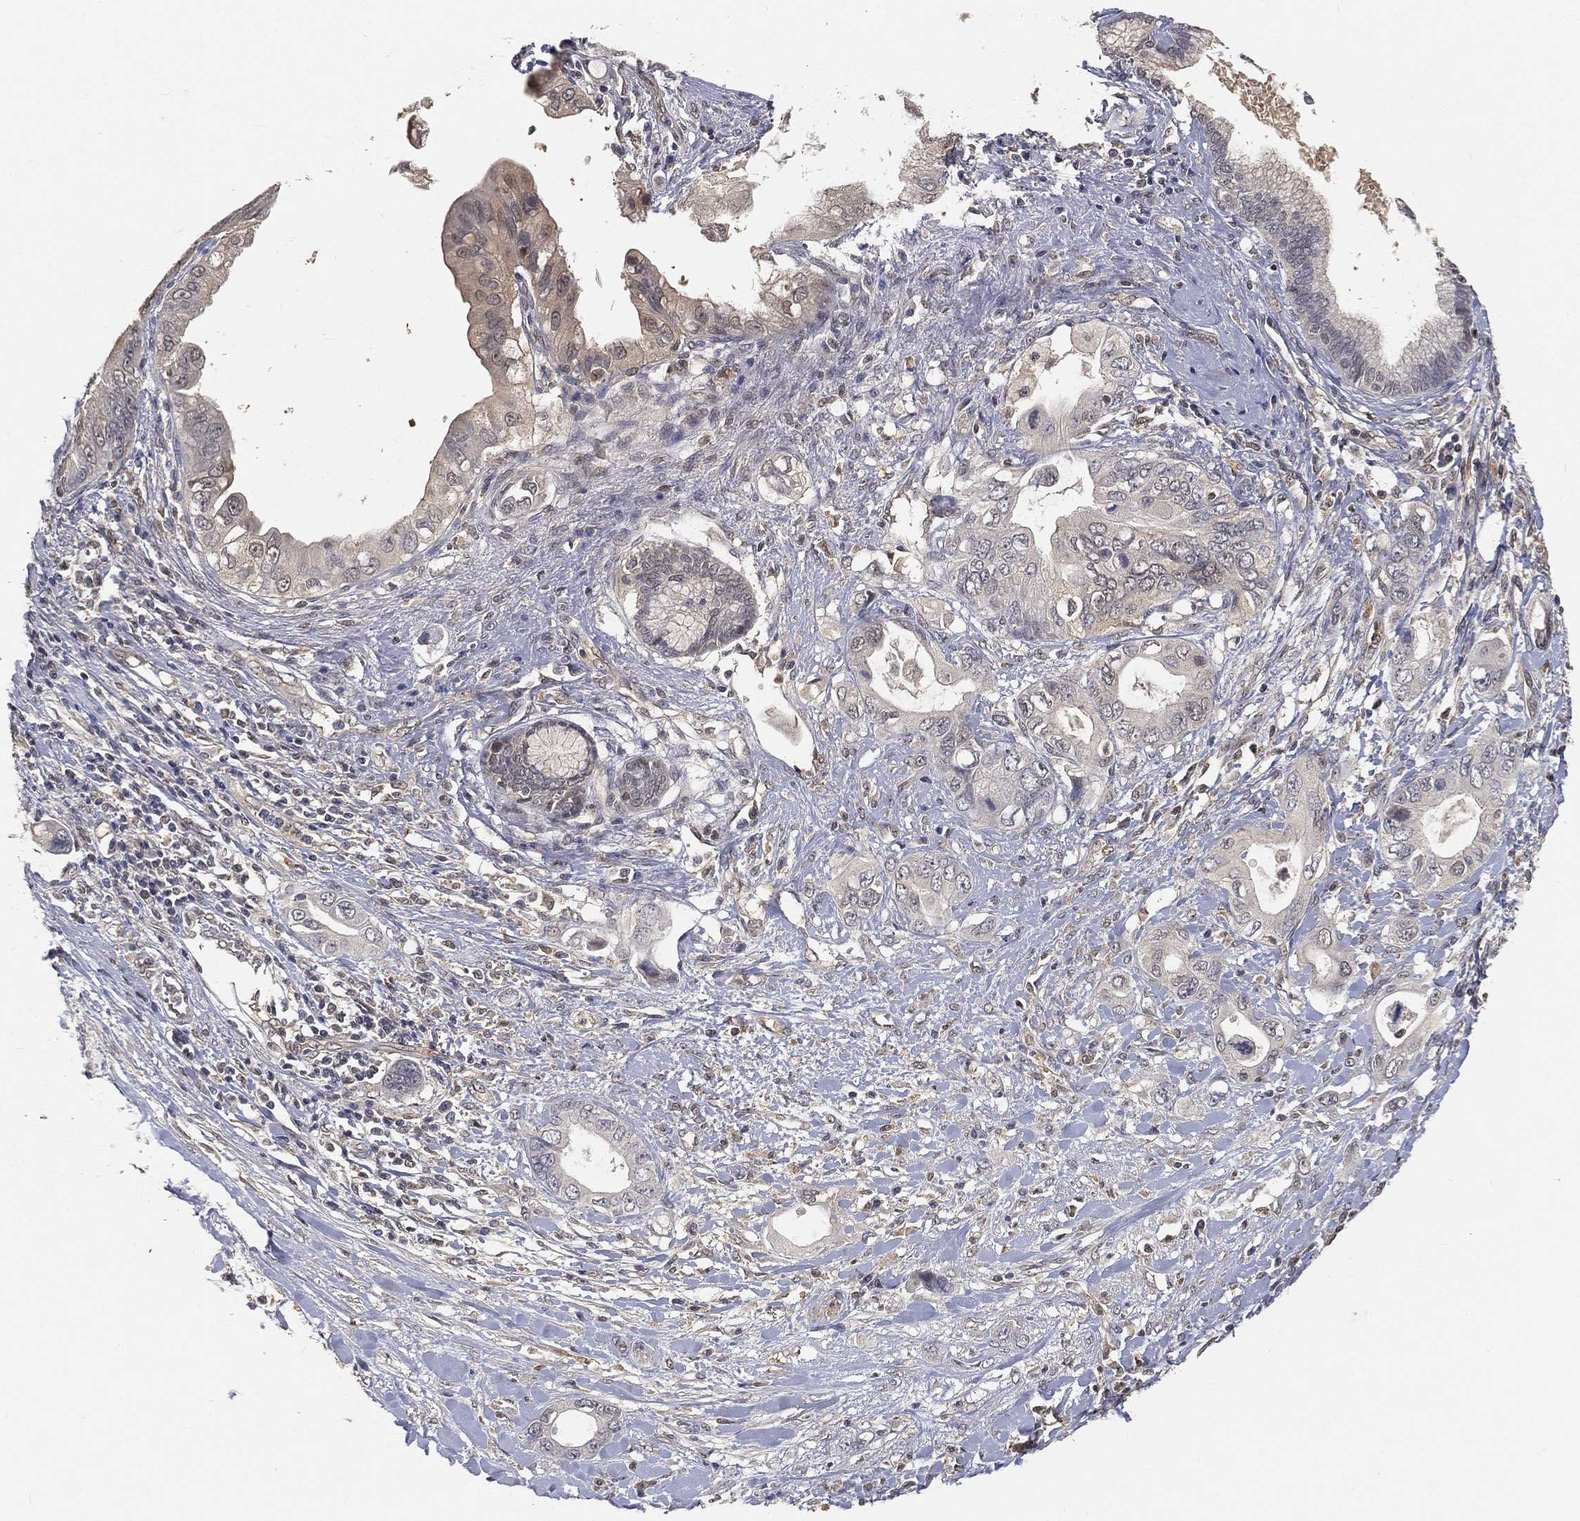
{"staining": {"intensity": "negative", "quantity": "none", "location": "none"}, "tissue": "pancreatic cancer", "cell_type": "Tumor cells", "image_type": "cancer", "snomed": [{"axis": "morphology", "description": "Adenocarcinoma, NOS"}, {"axis": "topography", "description": "Pancreas"}], "caption": "High magnification brightfield microscopy of pancreatic adenocarcinoma stained with DAB (brown) and counterstained with hematoxylin (blue): tumor cells show no significant staining. The staining was performed using DAB to visualize the protein expression in brown, while the nuclei were stained in blue with hematoxylin (Magnification: 20x).", "gene": "MAPK1", "patient": {"sex": "female", "age": 56}}